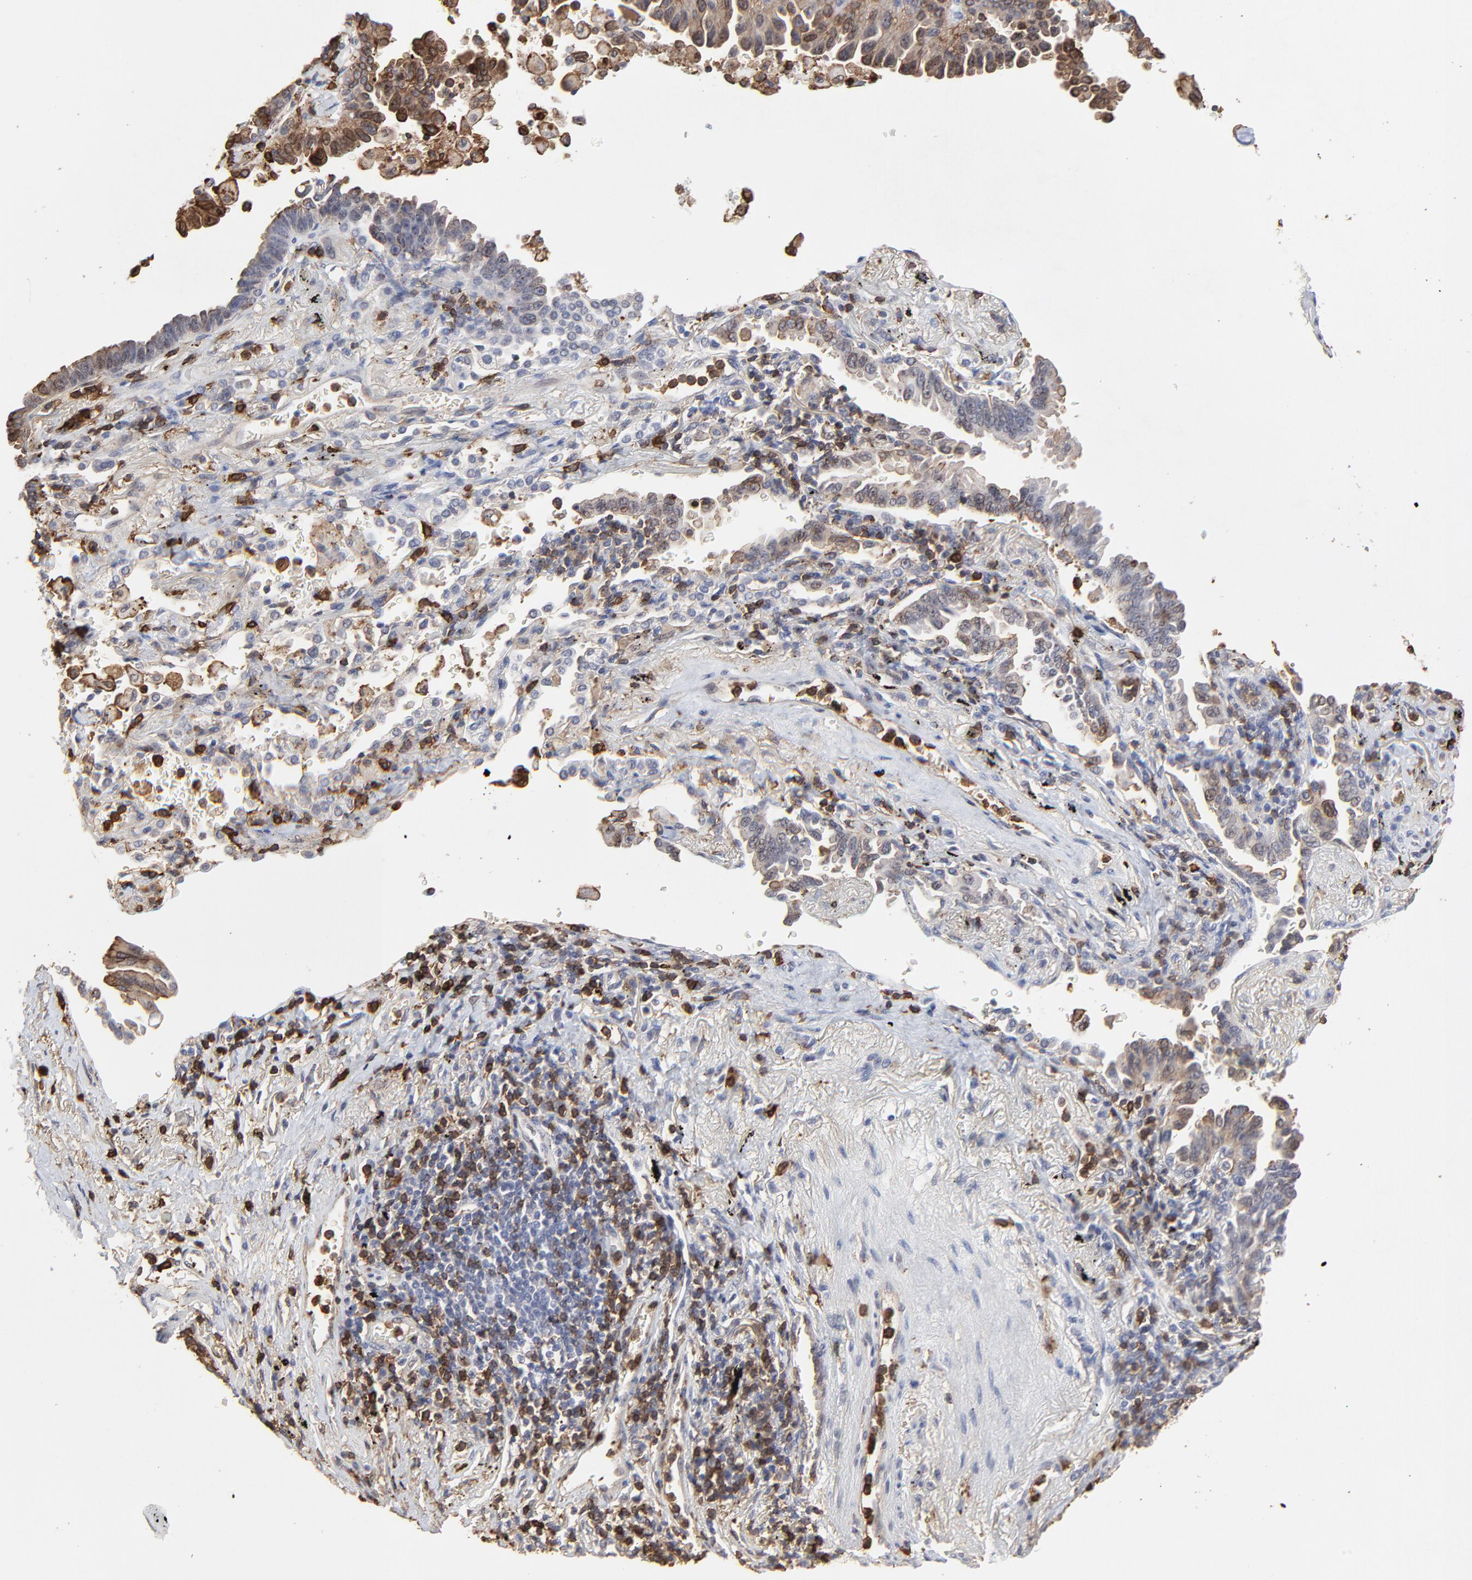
{"staining": {"intensity": "moderate", "quantity": "<25%", "location": "nuclear"}, "tissue": "lung cancer", "cell_type": "Tumor cells", "image_type": "cancer", "snomed": [{"axis": "morphology", "description": "Adenocarcinoma, NOS"}, {"axis": "topography", "description": "Lung"}], "caption": "A micrograph of lung cancer stained for a protein exhibits moderate nuclear brown staining in tumor cells.", "gene": "SLC6A14", "patient": {"sex": "female", "age": 64}}